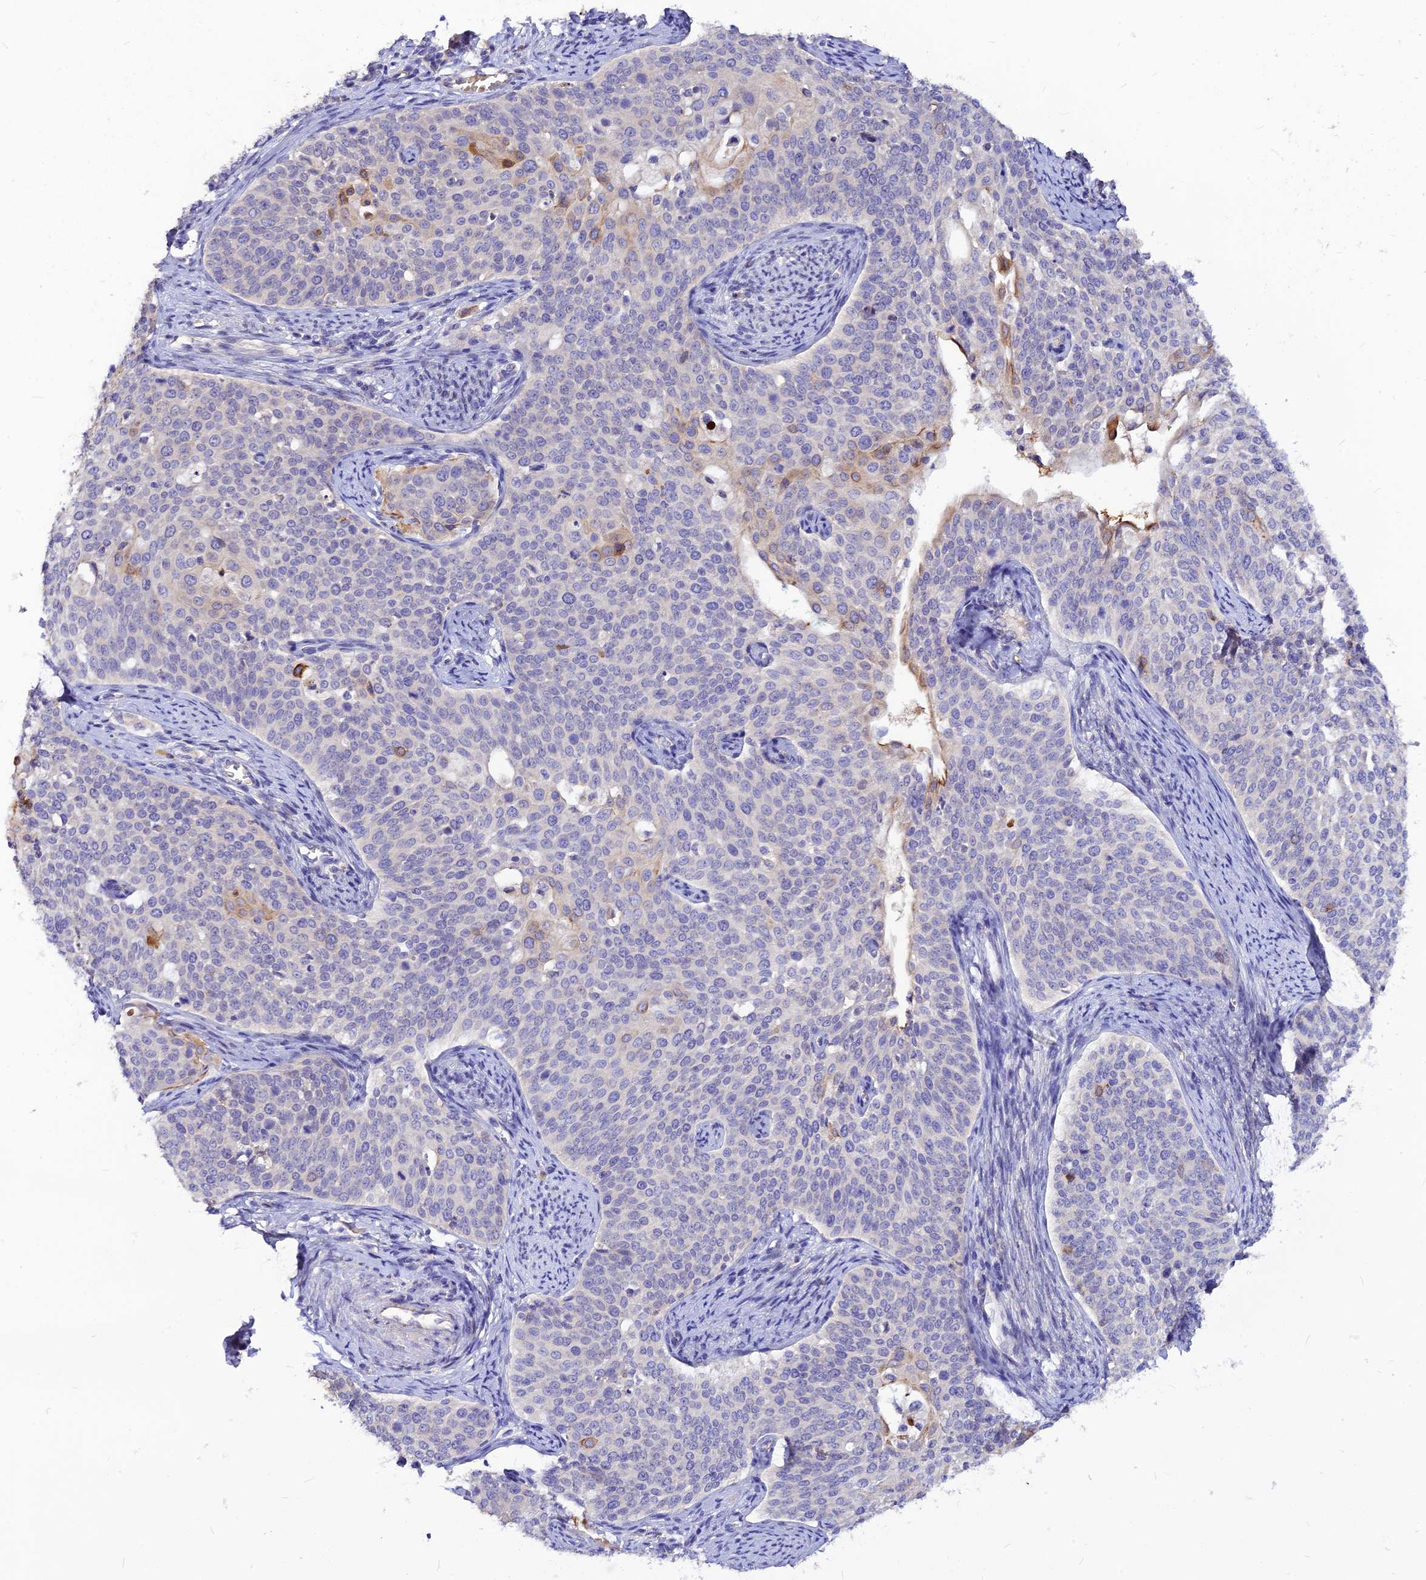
{"staining": {"intensity": "moderate", "quantity": "<25%", "location": "cytoplasmic/membranous"}, "tissue": "cervical cancer", "cell_type": "Tumor cells", "image_type": "cancer", "snomed": [{"axis": "morphology", "description": "Squamous cell carcinoma, NOS"}, {"axis": "topography", "description": "Cervix"}], "caption": "Immunohistochemistry (IHC) (DAB (3,3'-diaminobenzidine)) staining of human cervical cancer shows moderate cytoplasmic/membranous protein staining in approximately <25% of tumor cells.", "gene": "CZIB", "patient": {"sex": "female", "age": 44}}